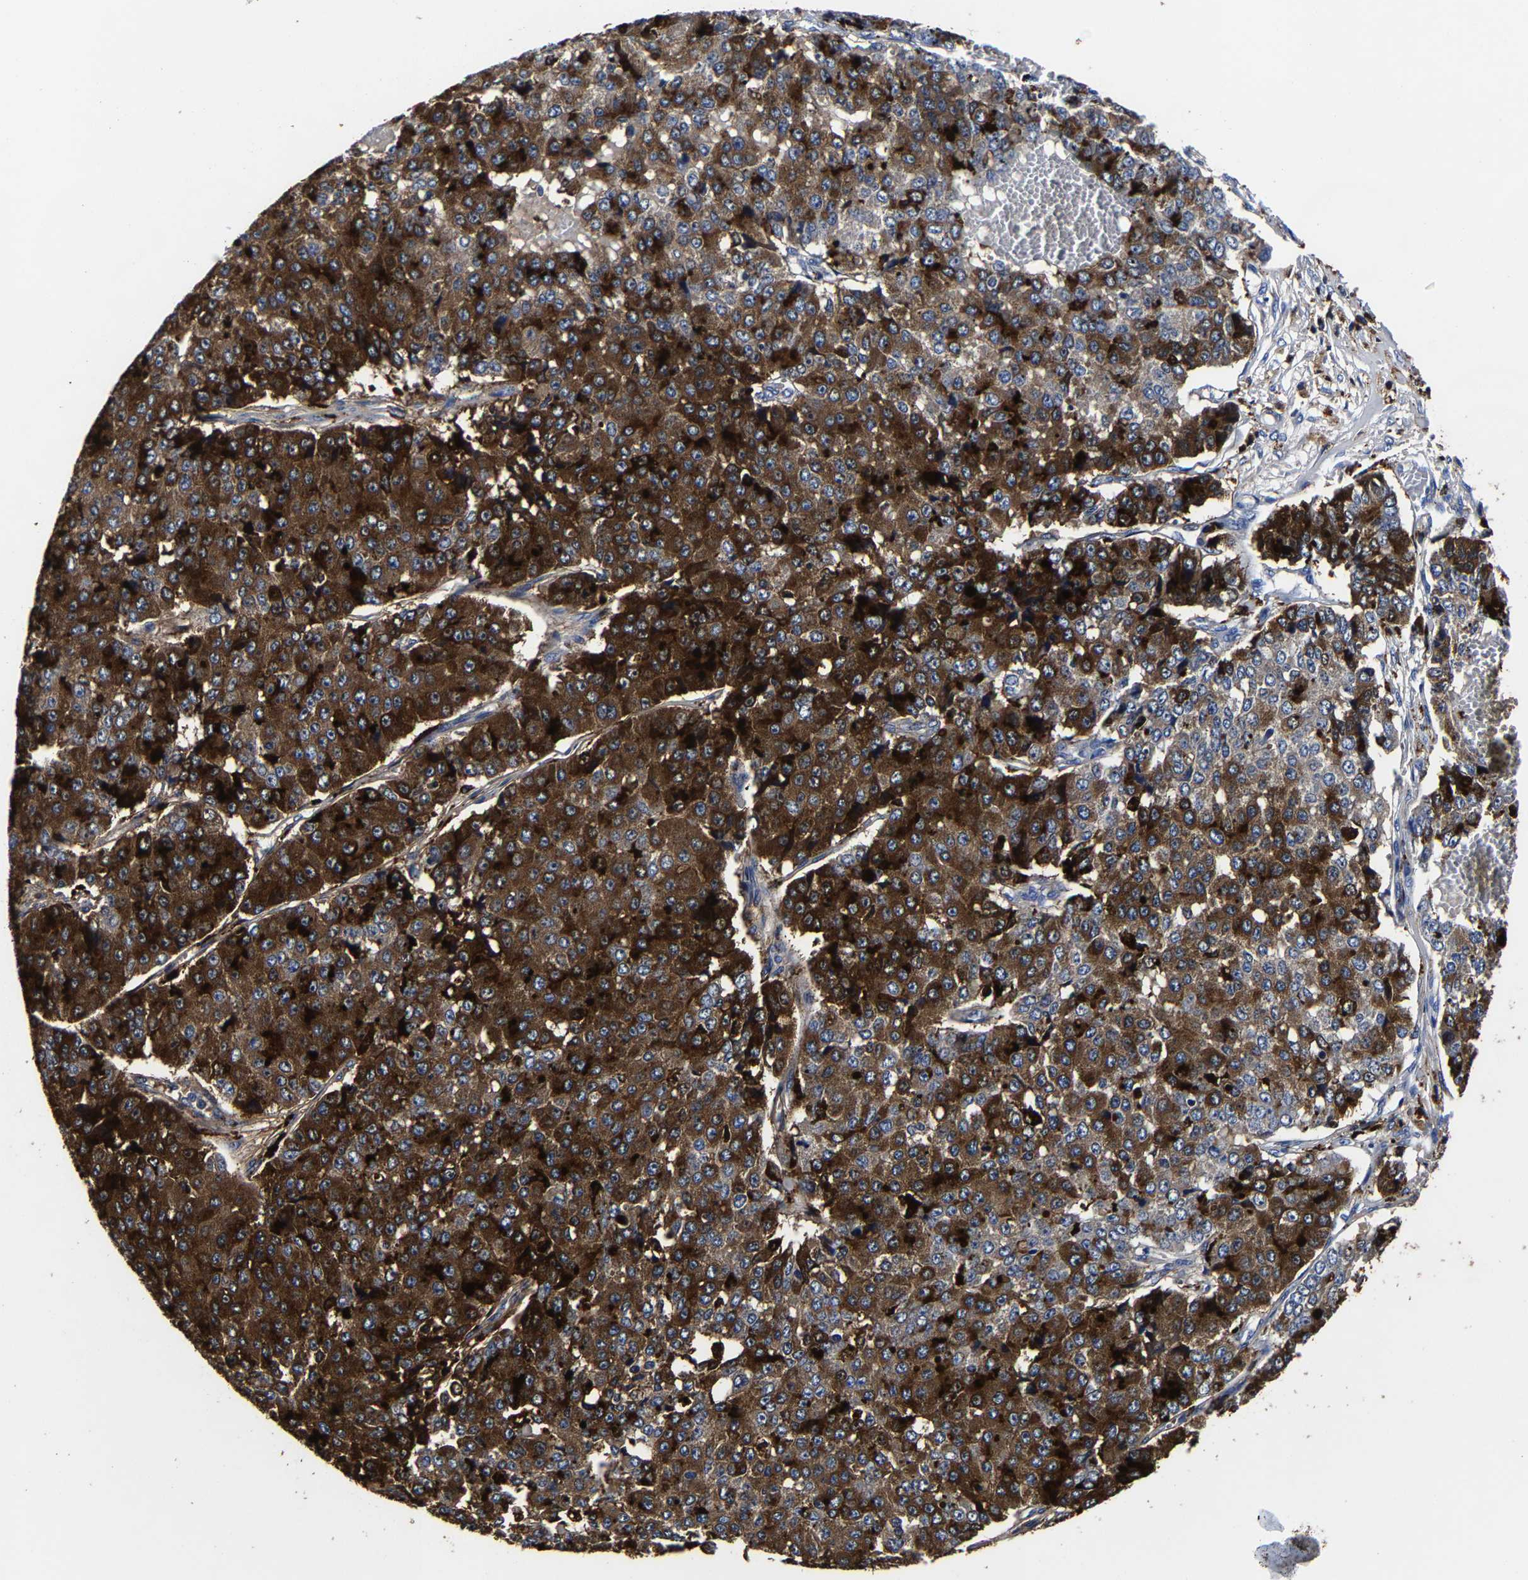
{"staining": {"intensity": "strong", "quantity": ">75%", "location": "cytoplasmic/membranous"}, "tissue": "pancreatic cancer", "cell_type": "Tumor cells", "image_type": "cancer", "snomed": [{"axis": "morphology", "description": "Adenocarcinoma, NOS"}, {"axis": "topography", "description": "Pancreas"}], "caption": "IHC (DAB (3,3'-diaminobenzidine)) staining of adenocarcinoma (pancreatic) shows strong cytoplasmic/membranous protein expression in approximately >75% of tumor cells.", "gene": "CPA2", "patient": {"sex": "male", "age": 50}}